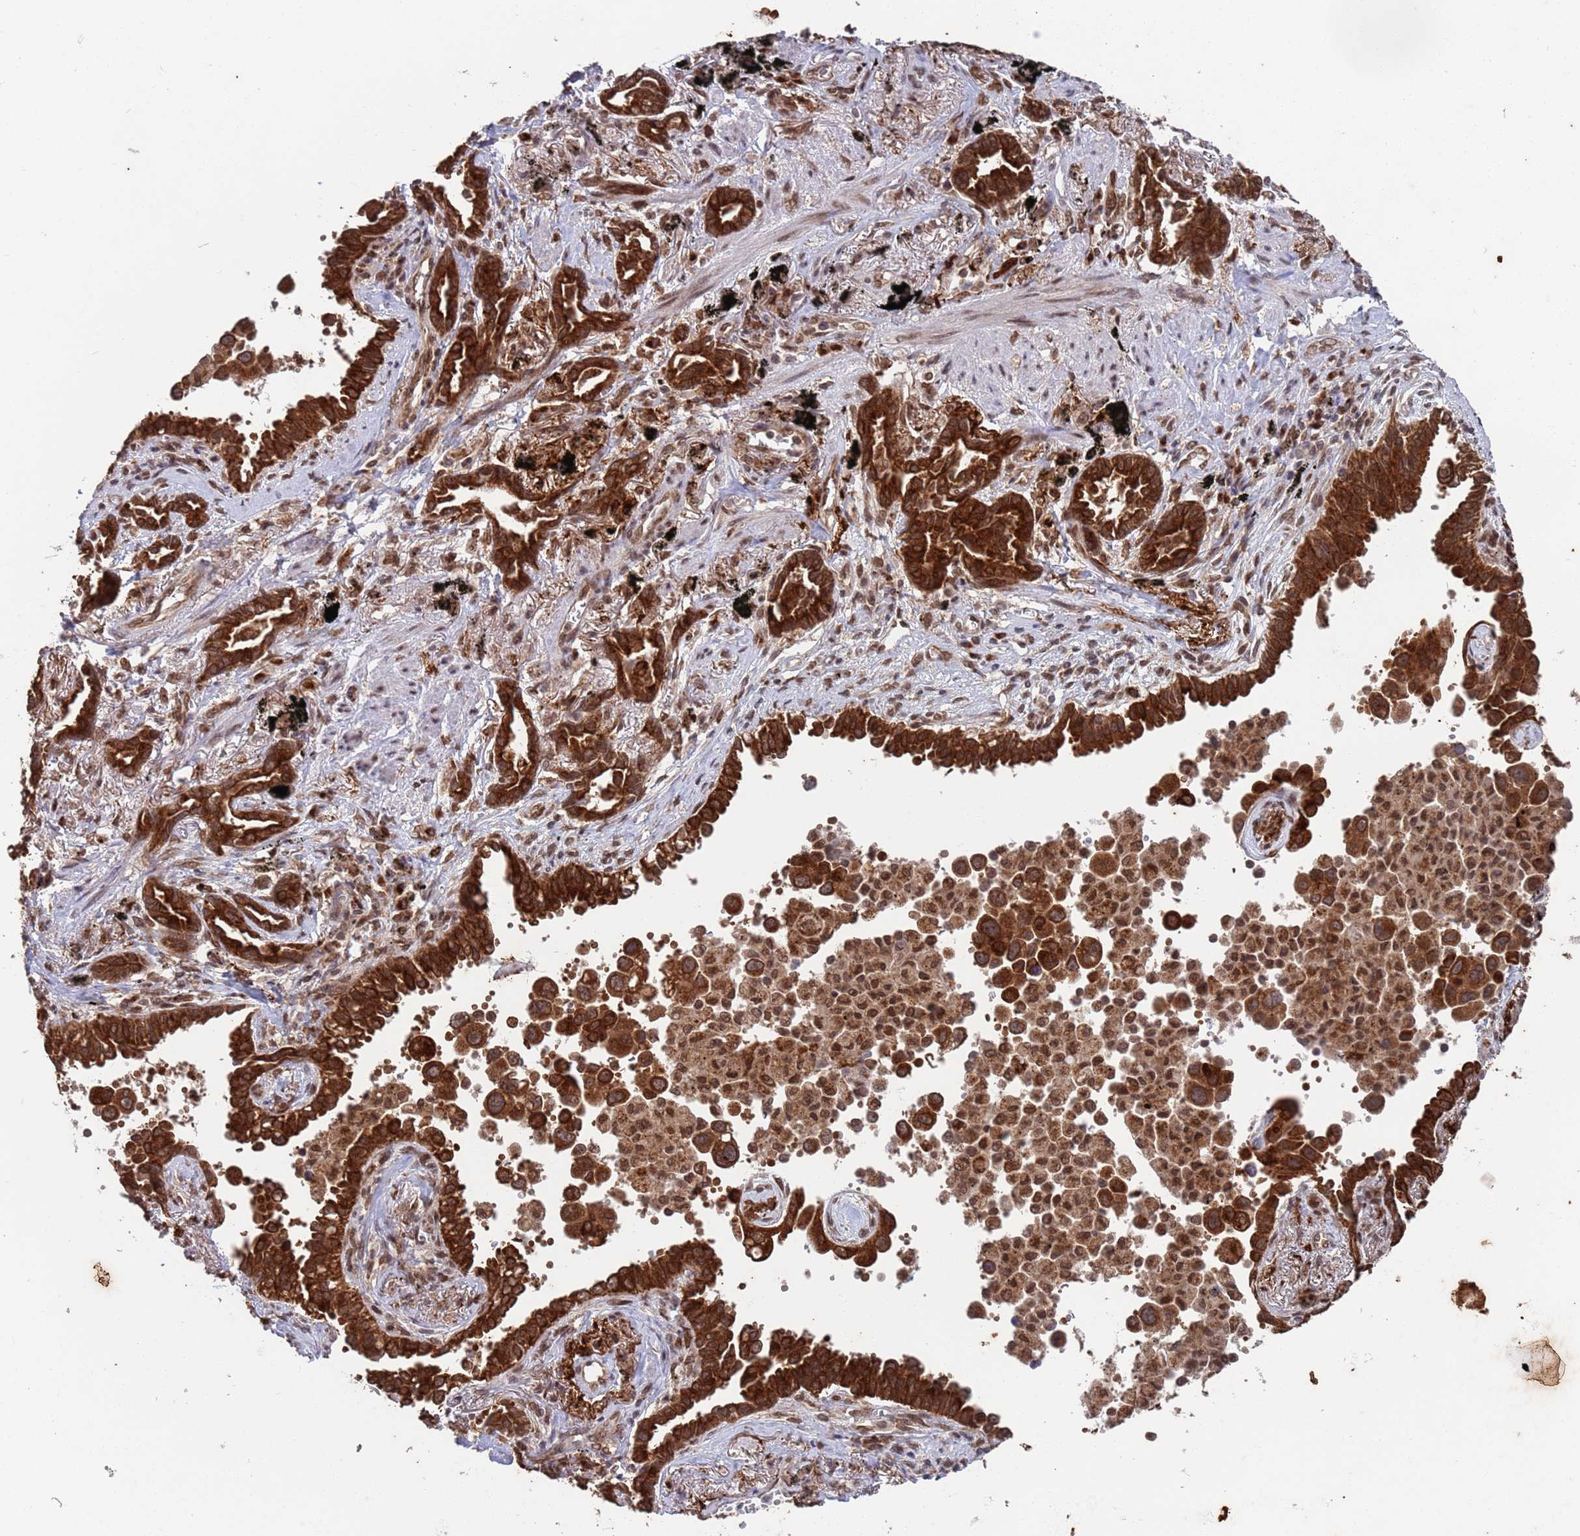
{"staining": {"intensity": "strong", "quantity": ">75%", "location": "cytoplasmic/membranous"}, "tissue": "lung cancer", "cell_type": "Tumor cells", "image_type": "cancer", "snomed": [{"axis": "morphology", "description": "Adenocarcinoma, NOS"}, {"axis": "topography", "description": "Lung"}], "caption": "Lung adenocarcinoma stained with DAB IHC shows high levels of strong cytoplasmic/membranous positivity in about >75% of tumor cells.", "gene": "FUBP3", "patient": {"sex": "male", "age": 67}}